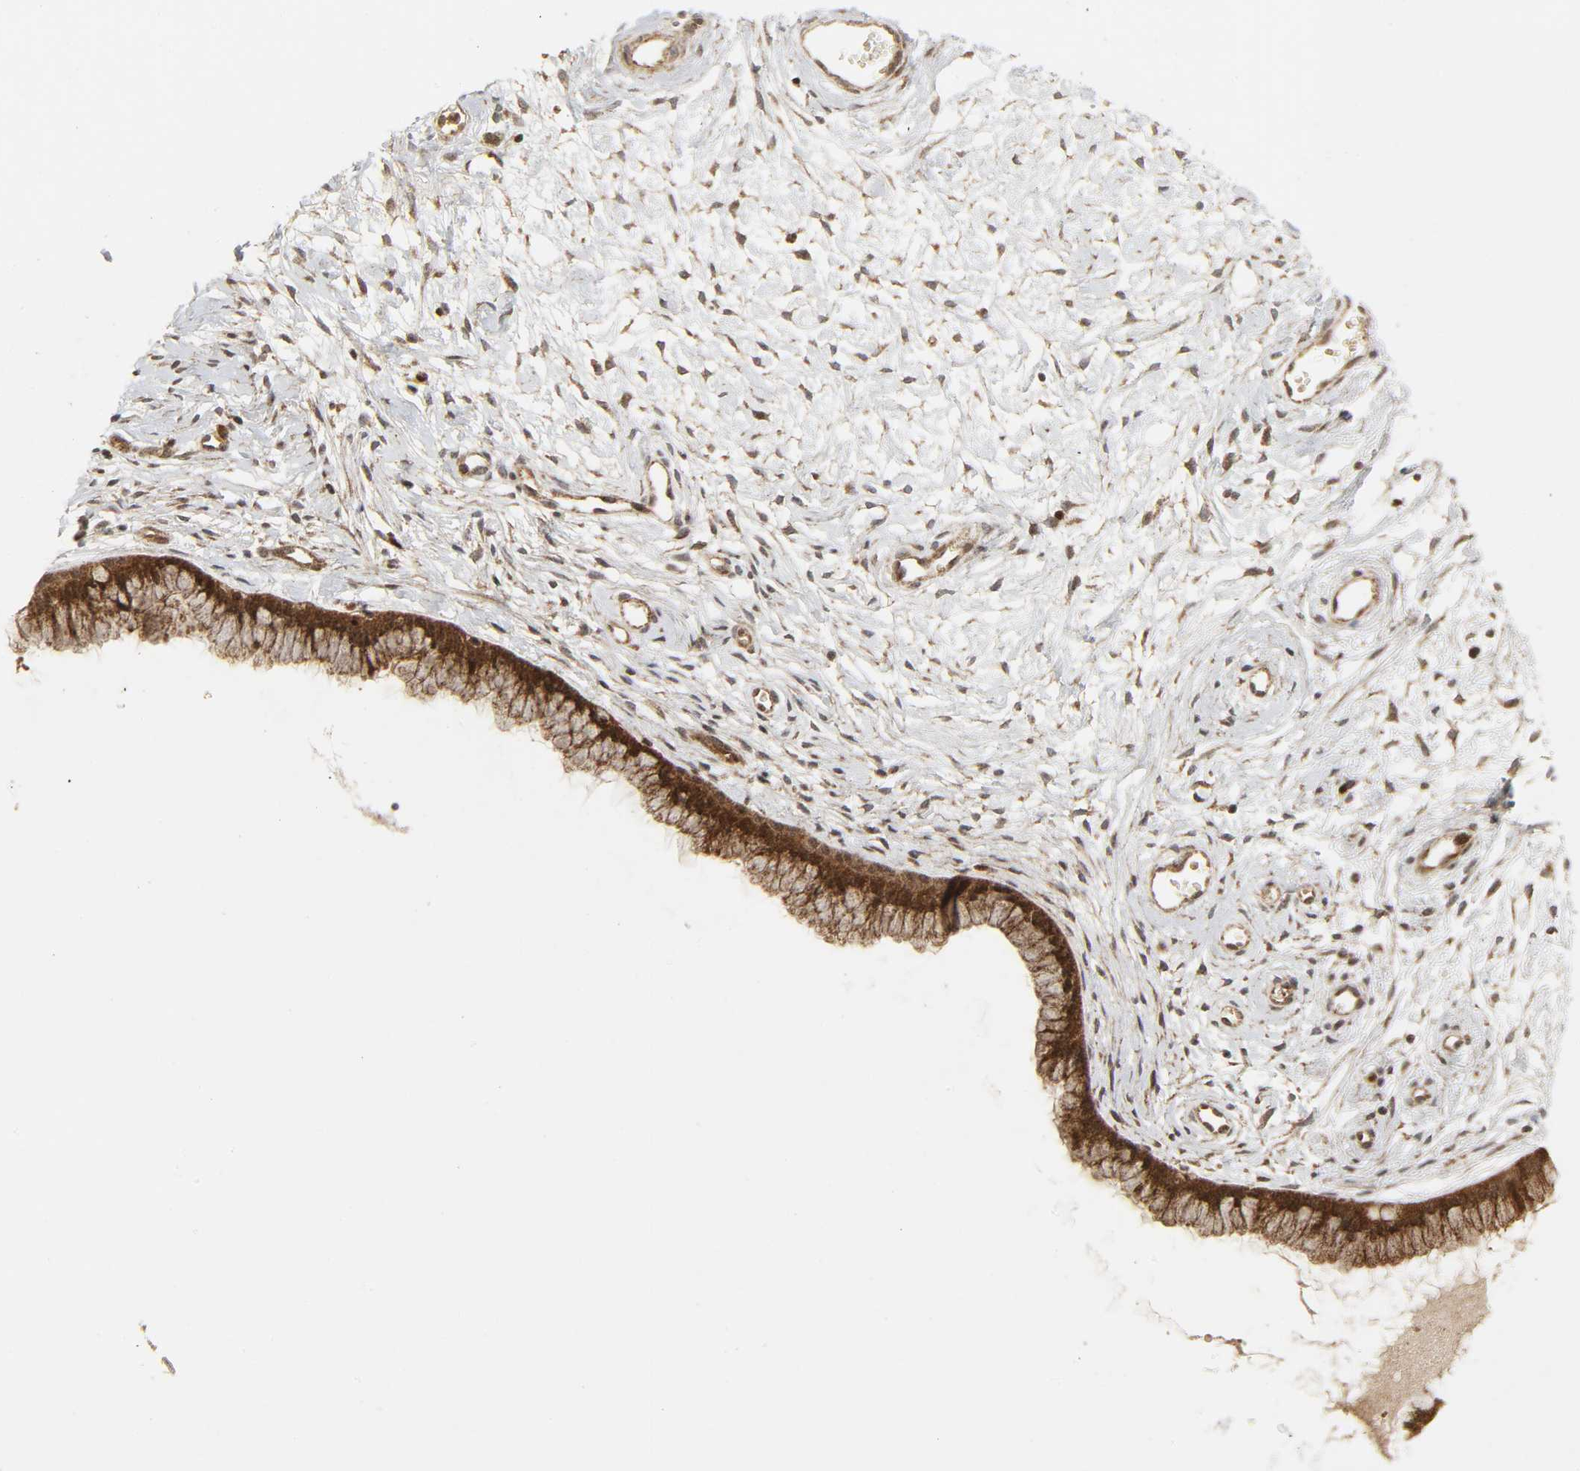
{"staining": {"intensity": "strong", "quantity": ">75%", "location": "cytoplasmic/membranous,nuclear"}, "tissue": "cervix", "cell_type": "Glandular cells", "image_type": "normal", "snomed": [{"axis": "morphology", "description": "Normal tissue, NOS"}, {"axis": "topography", "description": "Cervix"}], "caption": "A high-resolution photomicrograph shows immunohistochemistry staining of unremarkable cervix, which demonstrates strong cytoplasmic/membranous,nuclear staining in approximately >75% of glandular cells.", "gene": "CHUK", "patient": {"sex": "female", "age": 39}}